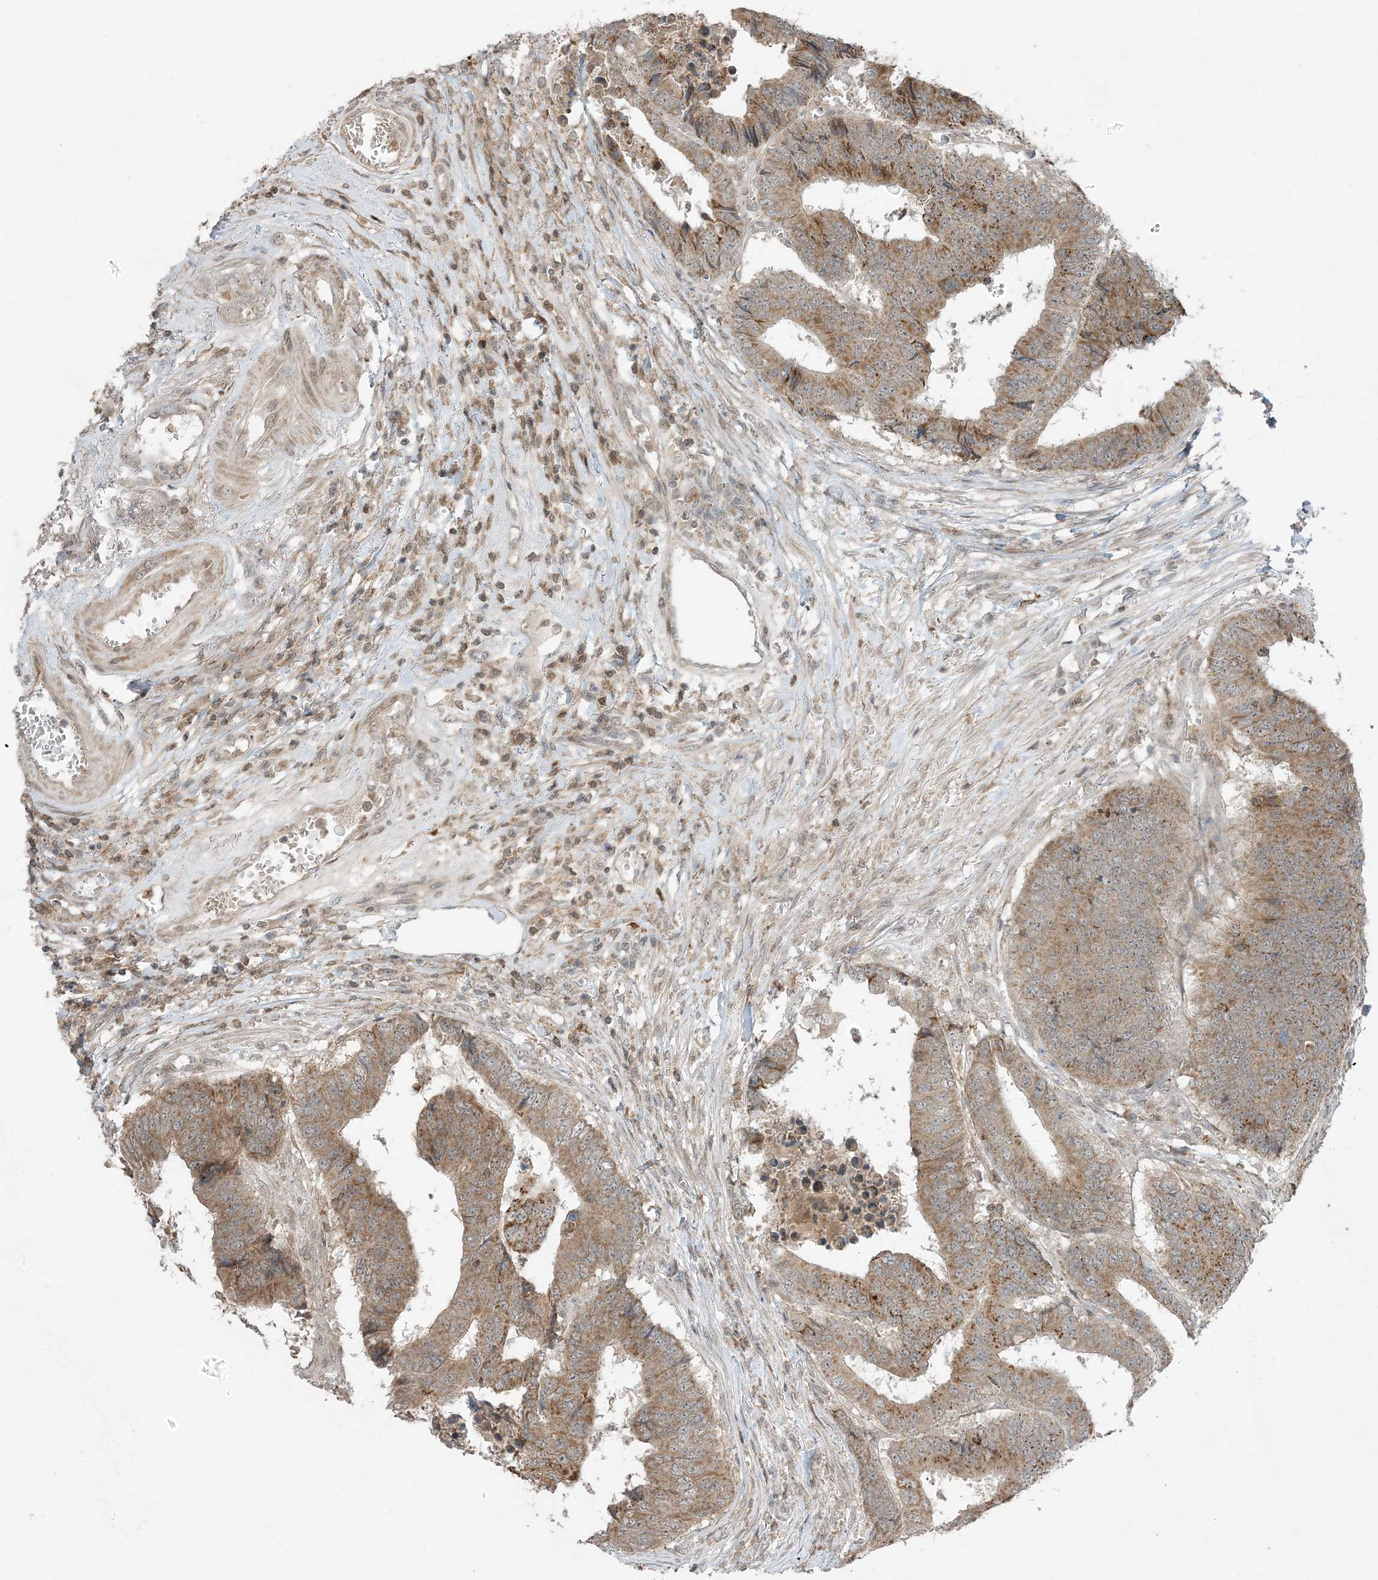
{"staining": {"intensity": "moderate", "quantity": ">75%", "location": "cytoplasmic/membranous"}, "tissue": "colorectal cancer", "cell_type": "Tumor cells", "image_type": "cancer", "snomed": [{"axis": "morphology", "description": "Adenocarcinoma, NOS"}, {"axis": "topography", "description": "Rectum"}], "caption": "Immunohistochemical staining of human colorectal adenocarcinoma demonstrates medium levels of moderate cytoplasmic/membranous positivity in about >75% of tumor cells.", "gene": "PHLDB2", "patient": {"sex": "male", "age": 84}}